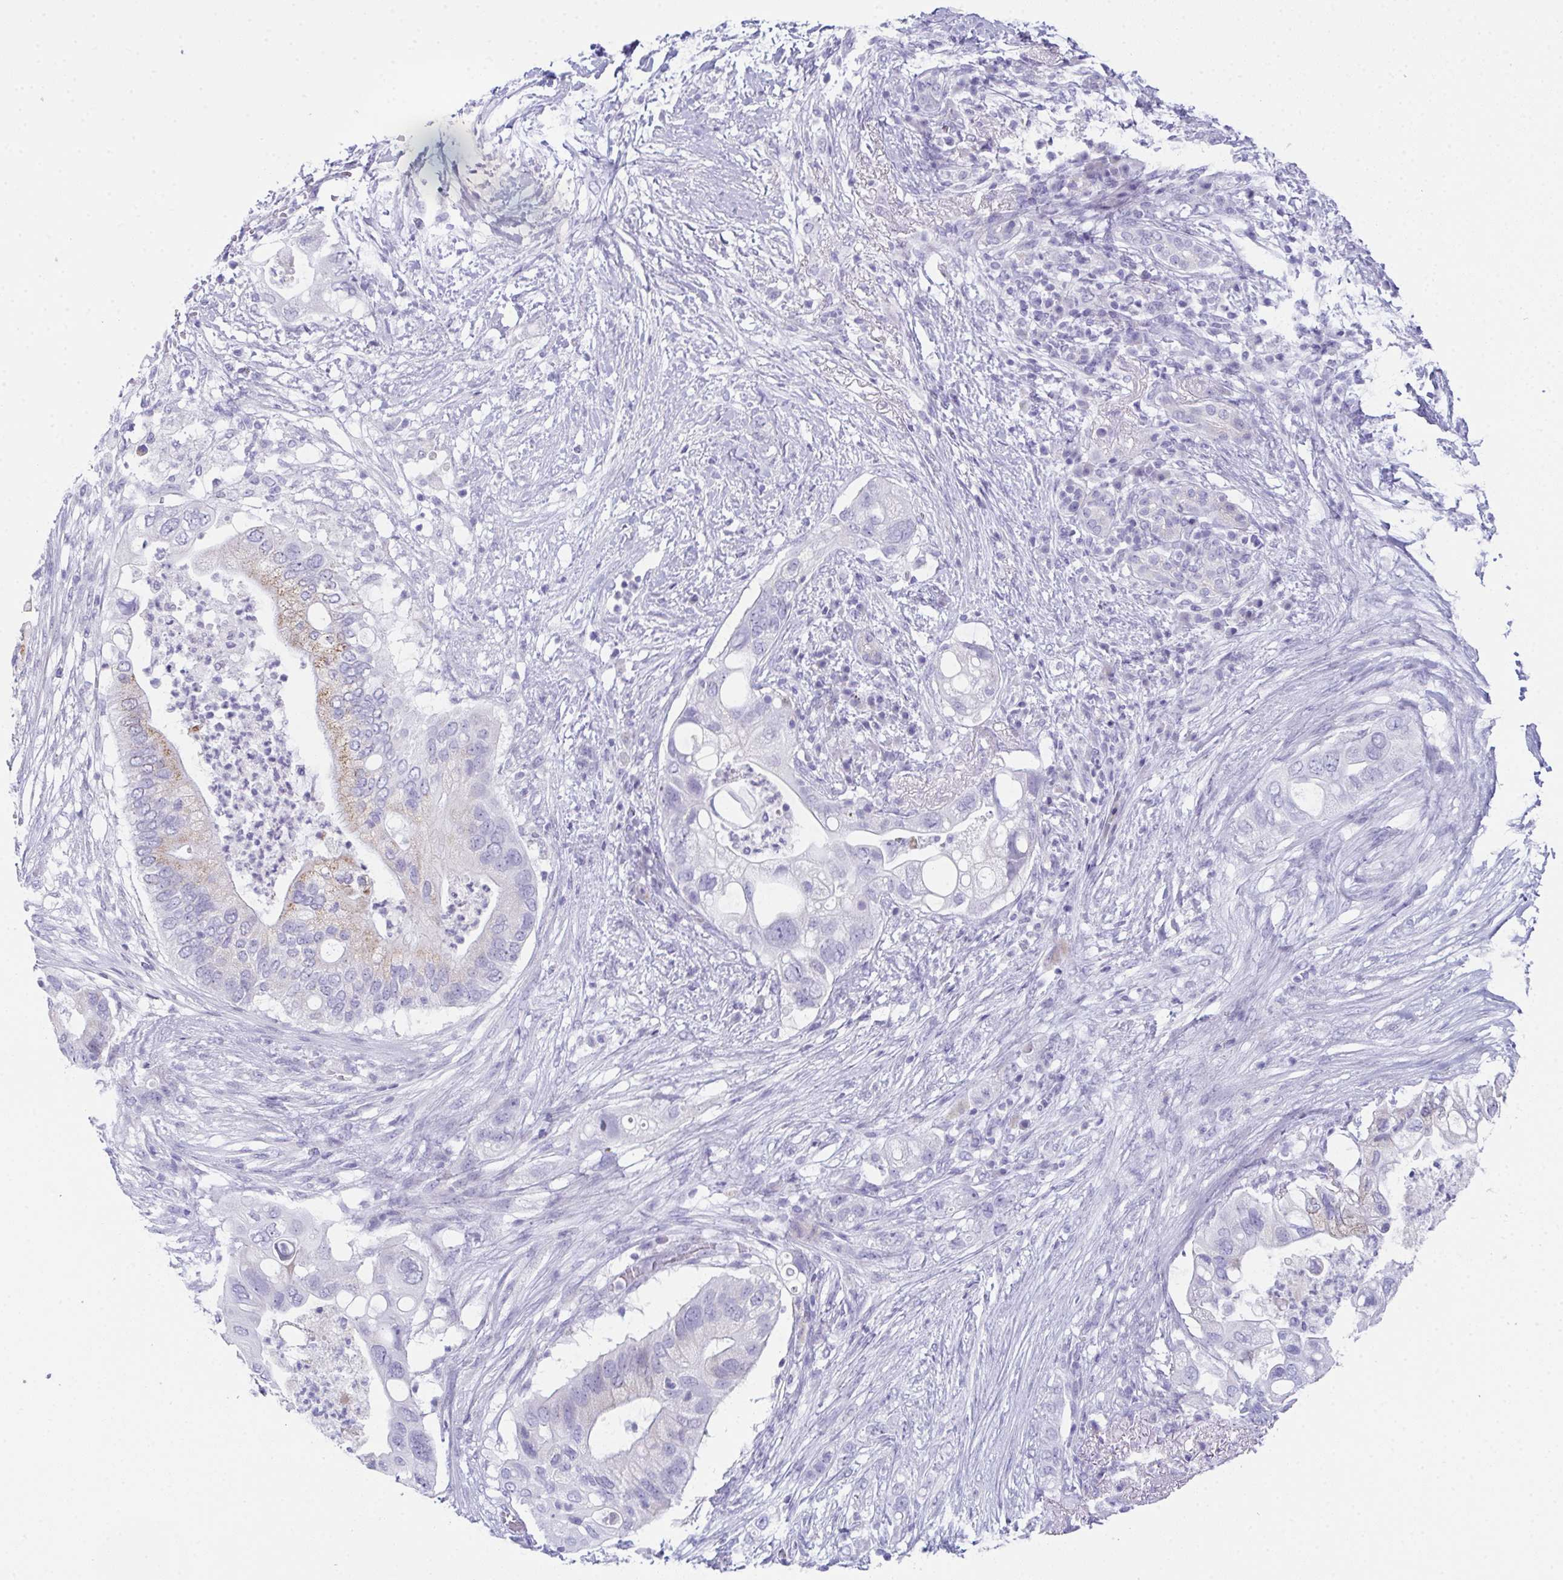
{"staining": {"intensity": "weak", "quantity": "<25%", "location": "cytoplasmic/membranous"}, "tissue": "pancreatic cancer", "cell_type": "Tumor cells", "image_type": "cancer", "snomed": [{"axis": "morphology", "description": "Adenocarcinoma, NOS"}, {"axis": "topography", "description": "Pancreas"}], "caption": "Pancreatic cancer was stained to show a protein in brown. There is no significant positivity in tumor cells. Brightfield microscopy of IHC stained with DAB (3,3'-diaminobenzidine) (brown) and hematoxylin (blue), captured at high magnification.", "gene": "TEX19", "patient": {"sex": "female", "age": 72}}